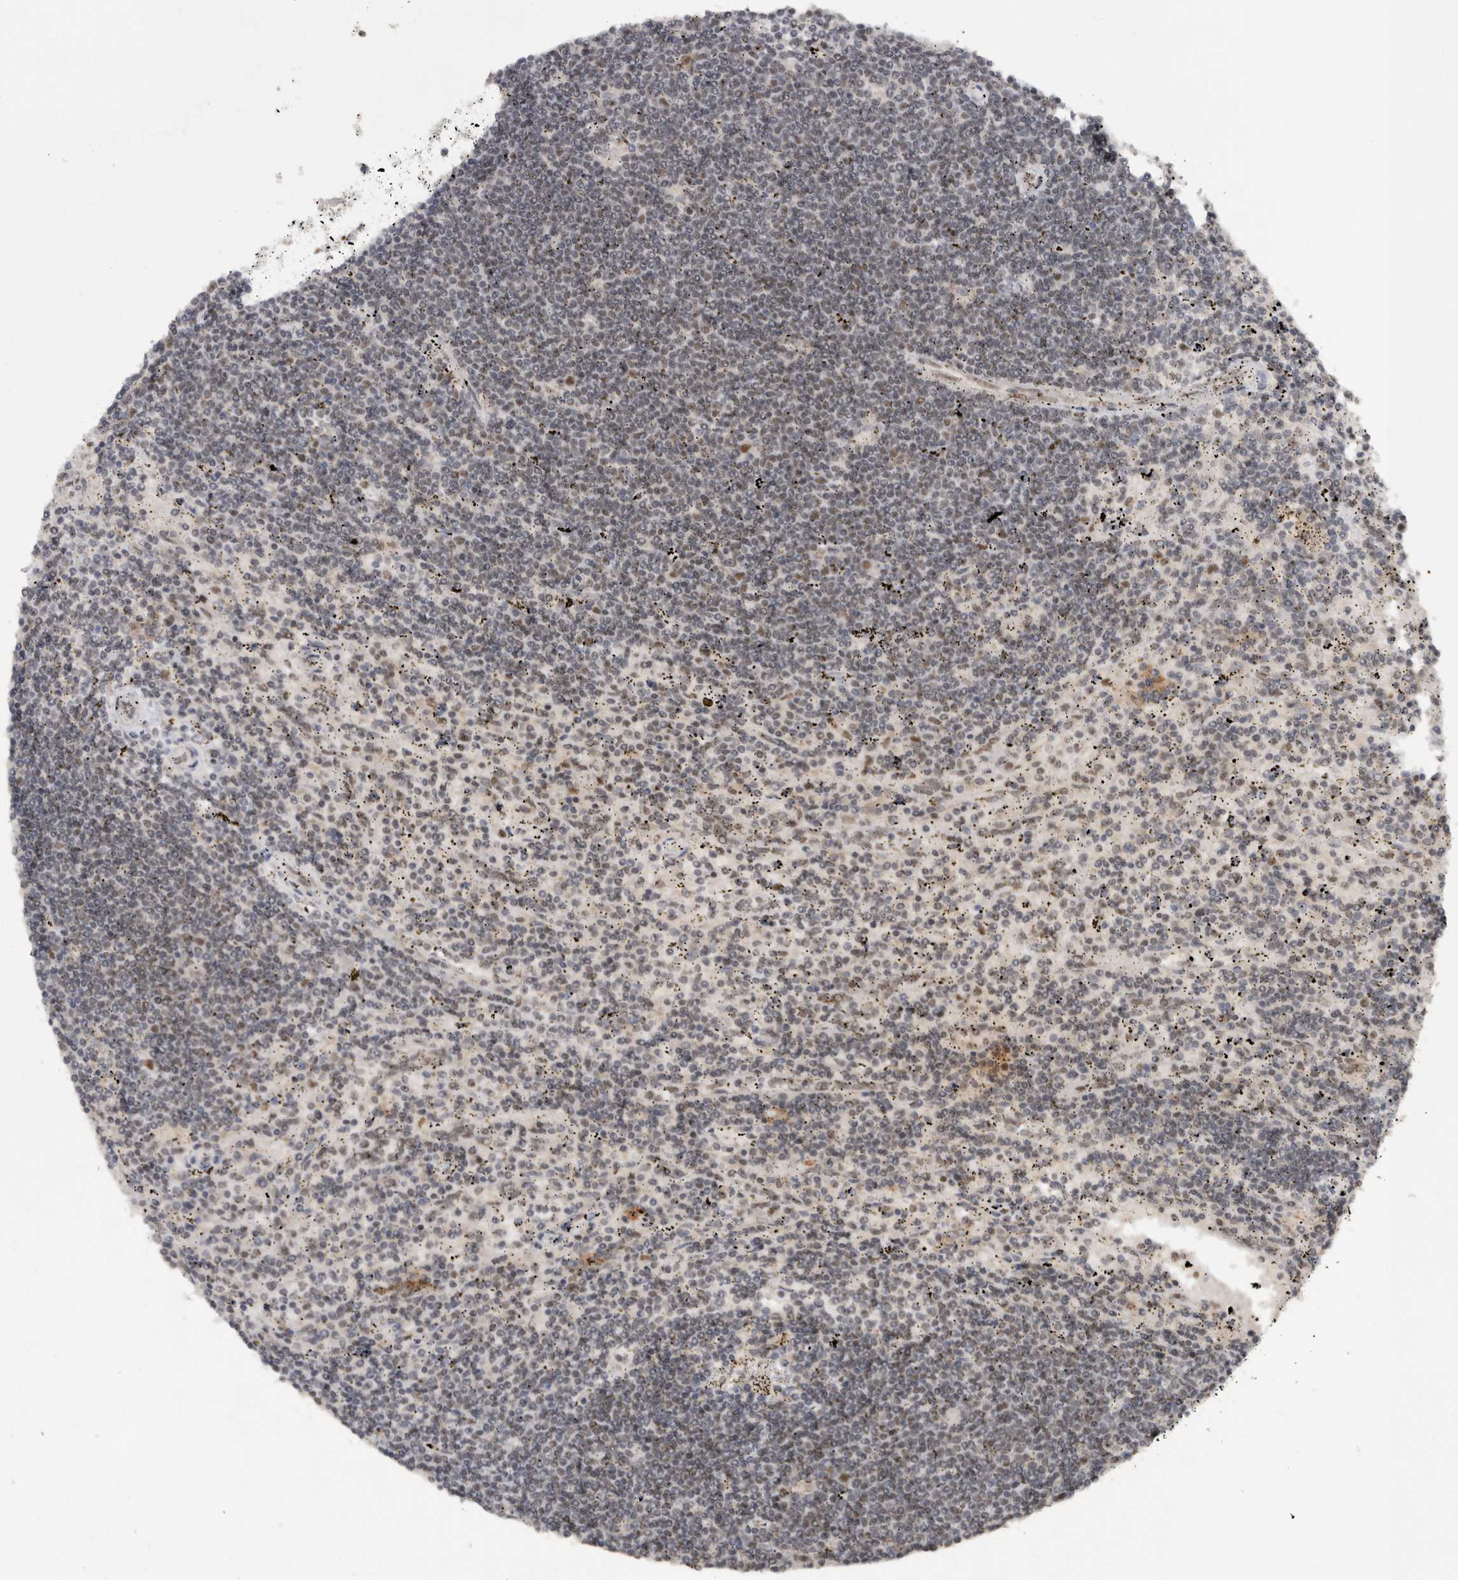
{"staining": {"intensity": "moderate", "quantity": "<25%", "location": "nuclear"}, "tissue": "lymphoma", "cell_type": "Tumor cells", "image_type": "cancer", "snomed": [{"axis": "morphology", "description": "Malignant lymphoma, non-Hodgkin's type, Low grade"}, {"axis": "topography", "description": "Spleen"}], "caption": "Human low-grade malignant lymphoma, non-Hodgkin's type stained for a protein (brown) reveals moderate nuclear positive staining in approximately <25% of tumor cells.", "gene": "PPP1R10", "patient": {"sex": "male", "age": 76}}